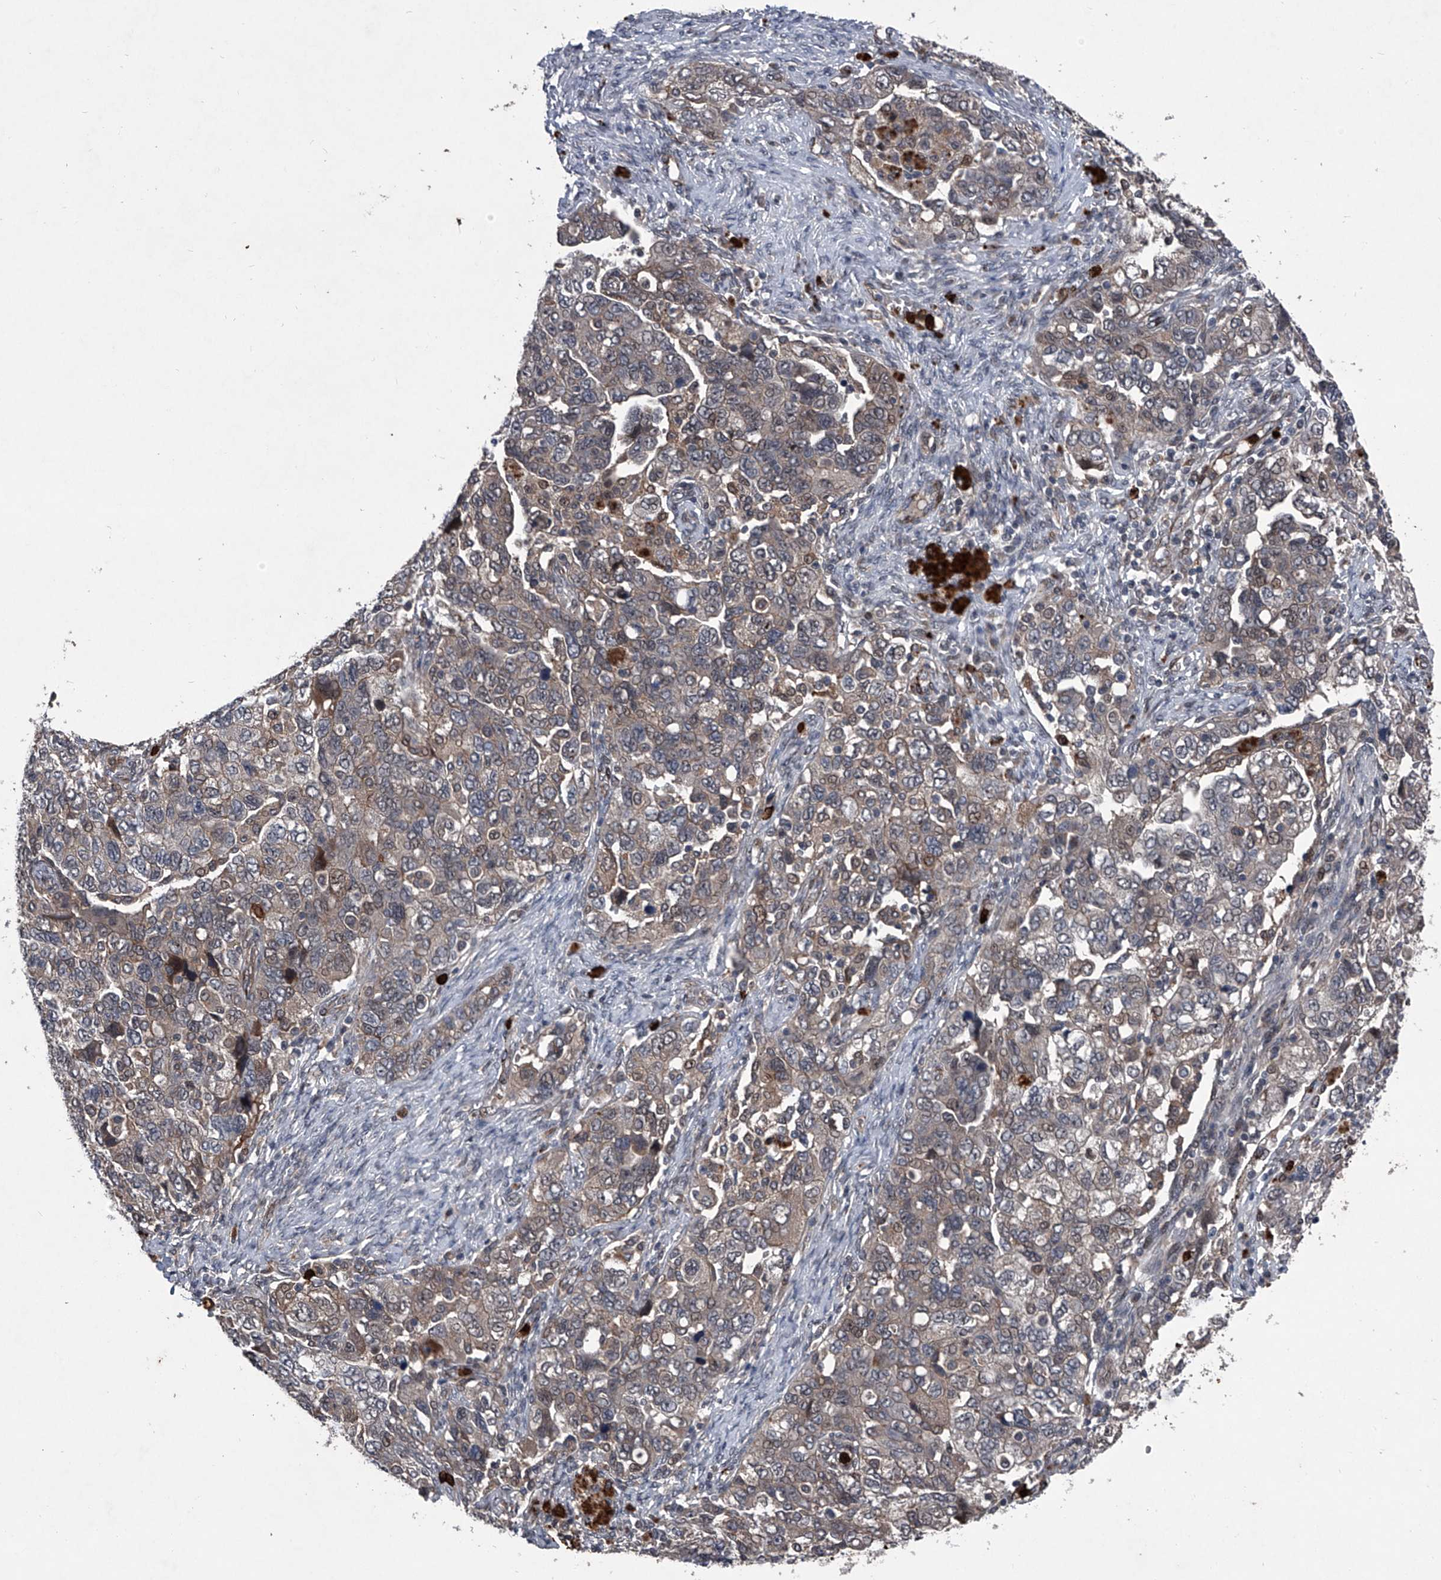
{"staining": {"intensity": "weak", "quantity": ">75%", "location": "cytoplasmic/membranous,nuclear"}, "tissue": "ovarian cancer", "cell_type": "Tumor cells", "image_type": "cancer", "snomed": [{"axis": "morphology", "description": "Carcinoma, NOS"}, {"axis": "morphology", "description": "Cystadenocarcinoma, serous, NOS"}, {"axis": "topography", "description": "Ovary"}], "caption": "Ovarian serous cystadenocarcinoma was stained to show a protein in brown. There is low levels of weak cytoplasmic/membranous and nuclear staining in about >75% of tumor cells.", "gene": "MAPKAP1", "patient": {"sex": "female", "age": 69}}